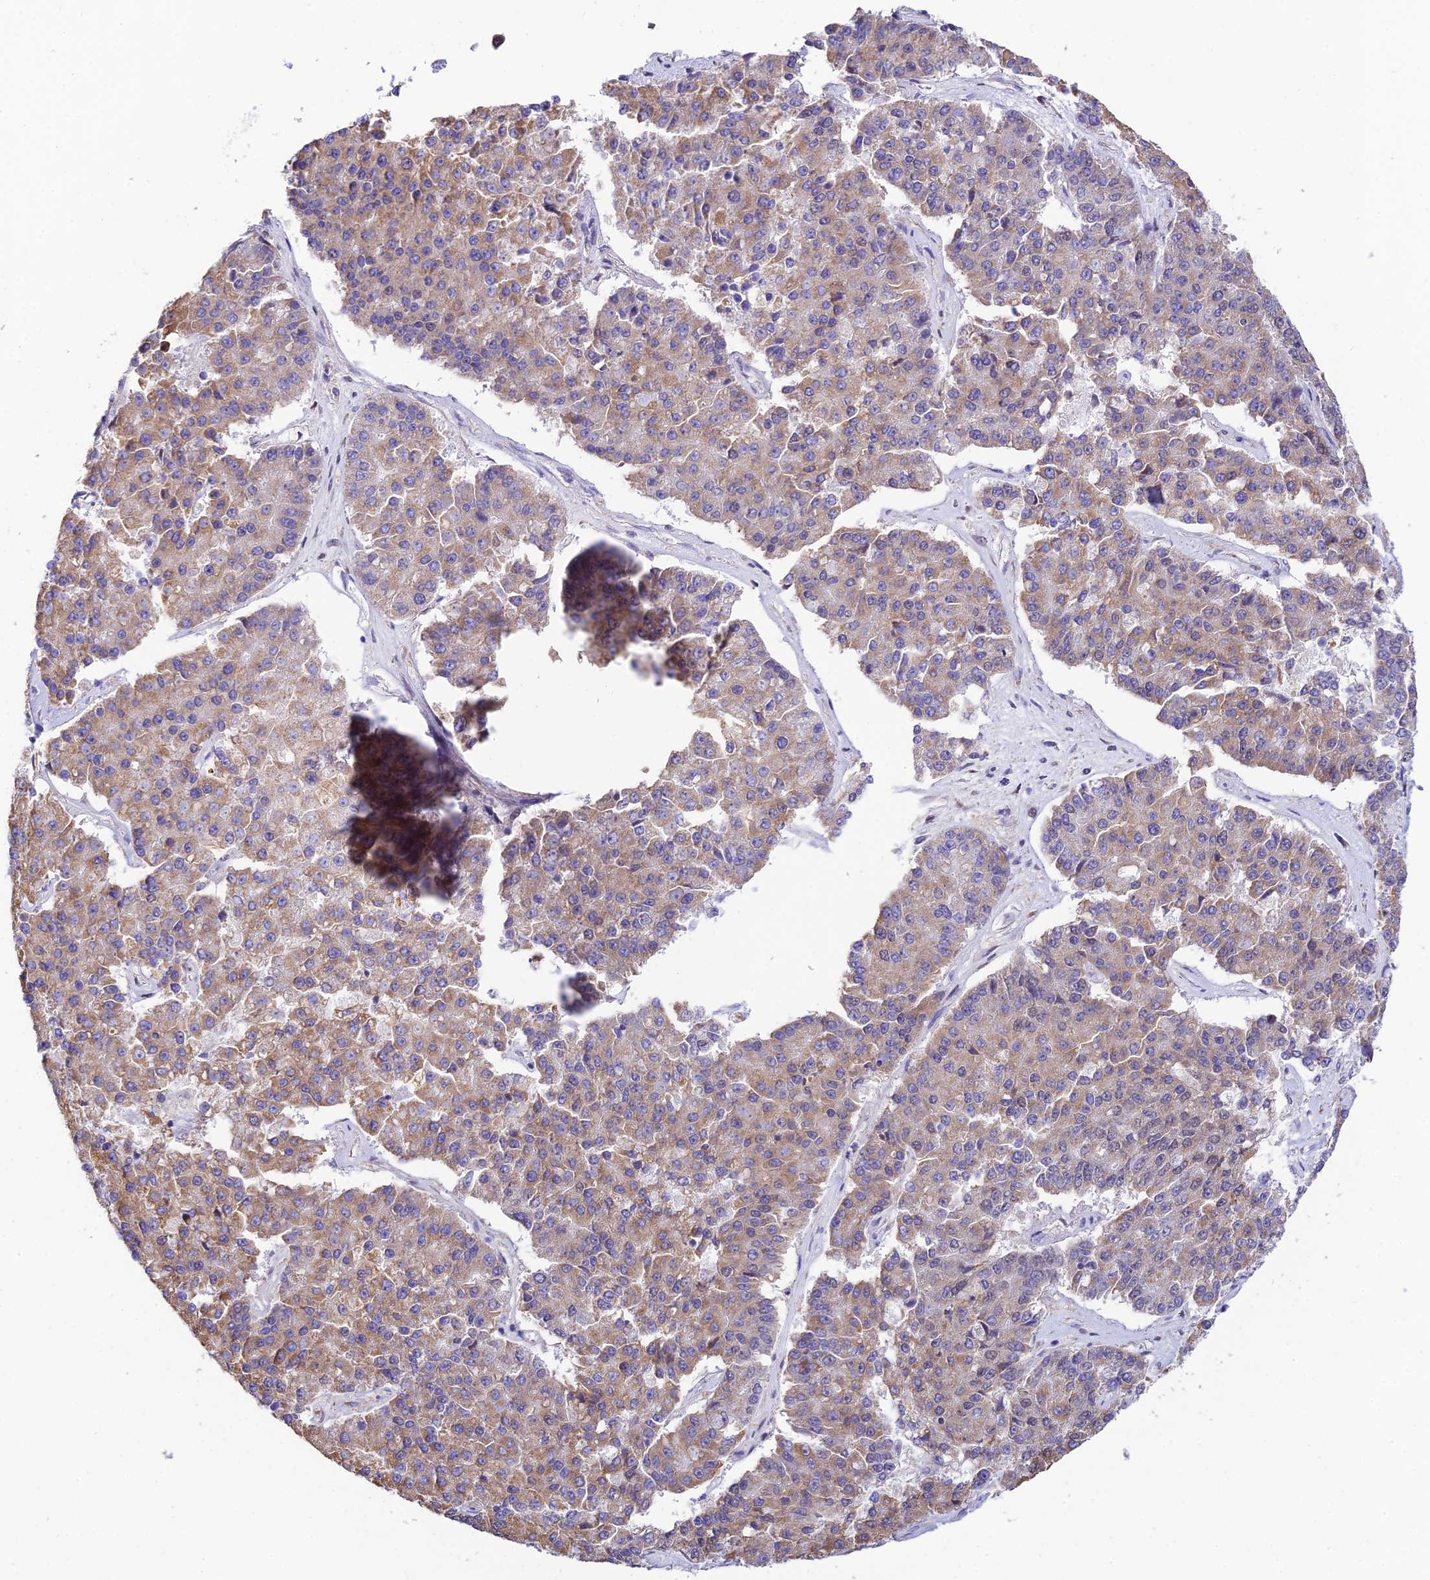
{"staining": {"intensity": "moderate", "quantity": ">75%", "location": "cytoplasmic/membranous"}, "tissue": "pancreatic cancer", "cell_type": "Tumor cells", "image_type": "cancer", "snomed": [{"axis": "morphology", "description": "Adenocarcinoma, NOS"}, {"axis": "topography", "description": "Pancreas"}], "caption": "Pancreatic adenocarcinoma tissue exhibits moderate cytoplasmic/membranous positivity in approximately >75% of tumor cells, visualized by immunohistochemistry.", "gene": "C2orf49", "patient": {"sex": "male", "age": 50}}